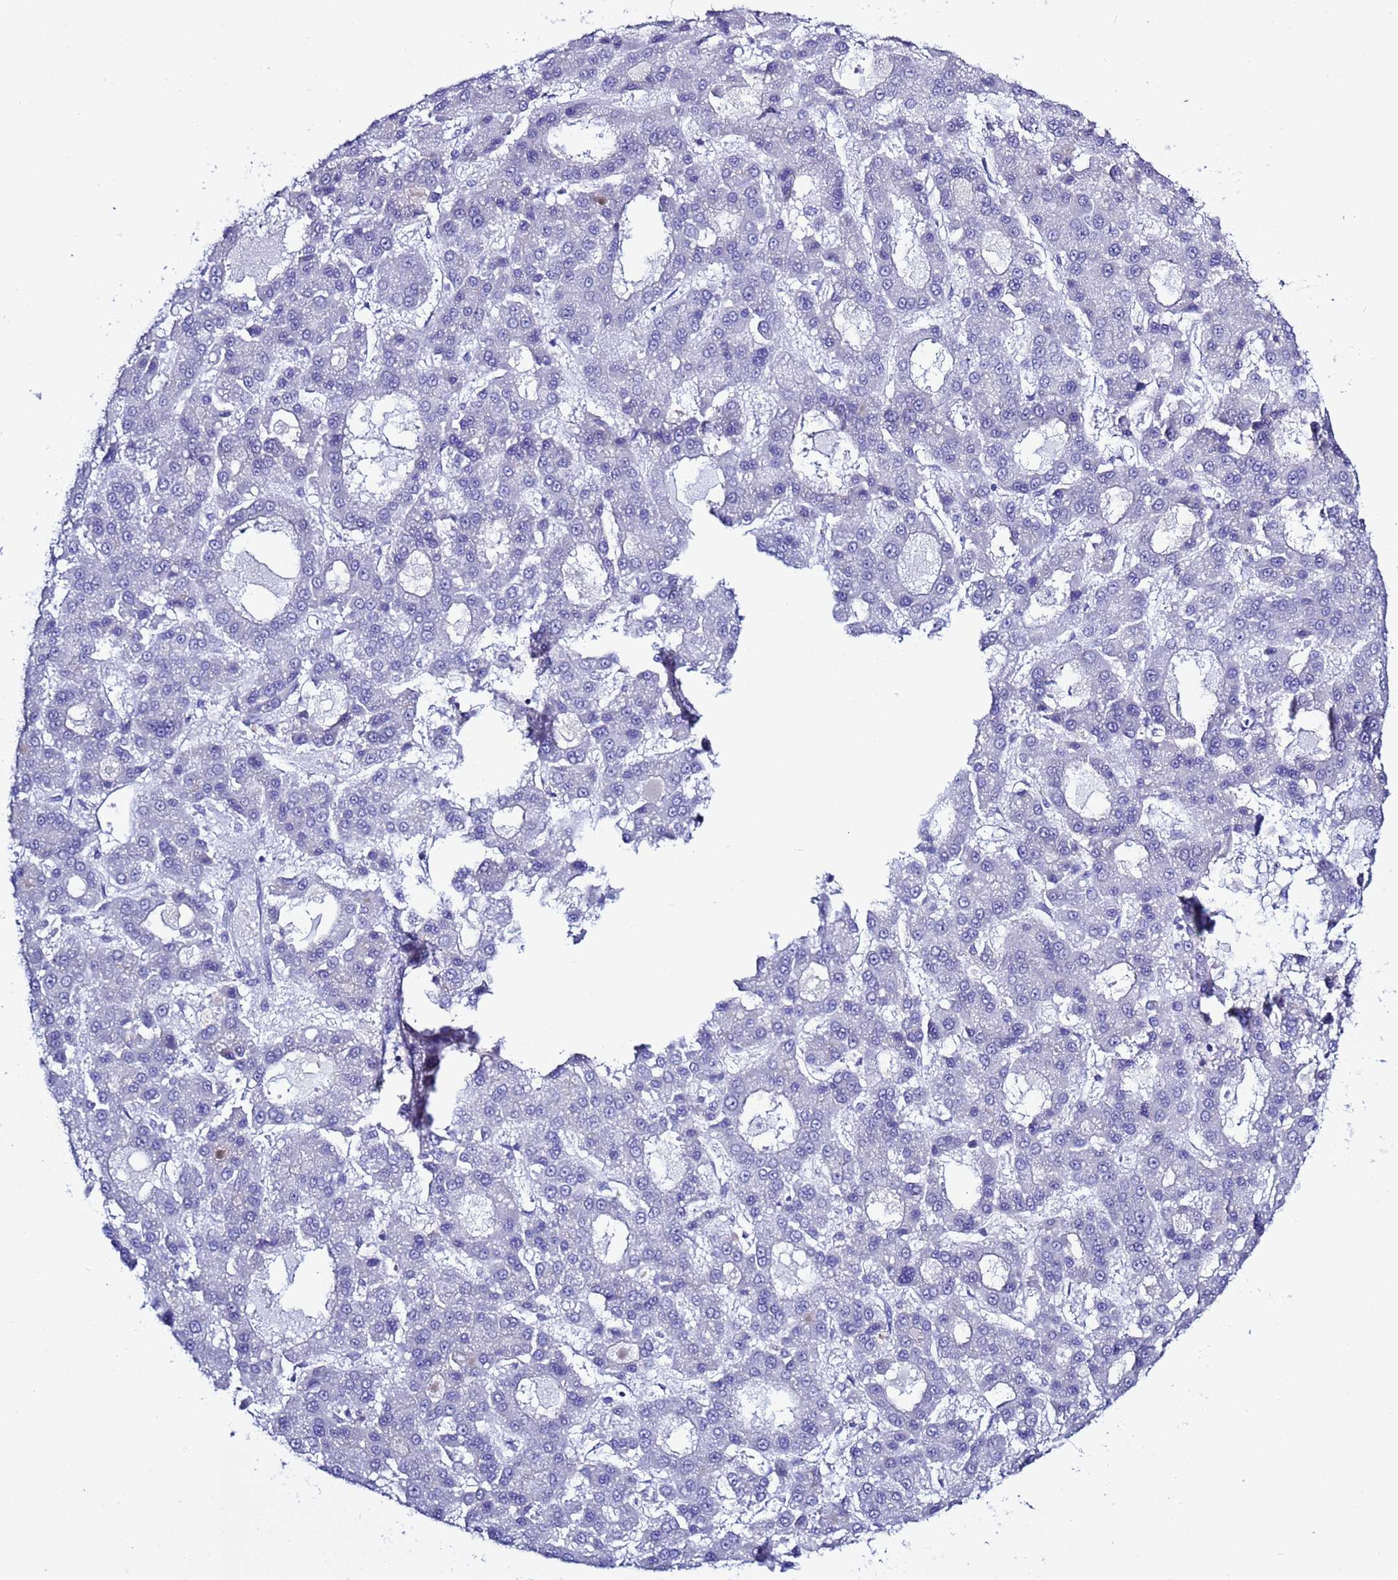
{"staining": {"intensity": "negative", "quantity": "none", "location": "none"}, "tissue": "liver cancer", "cell_type": "Tumor cells", "image_type": "cancer", "snomed": [{"axis": "morphology", "description": "Carcinoma, Hepatocellular, NOS"}, {"axis": "topography", "description": "Liver"}], "caption": "This micrograph is of liver hepatocellular carcinoma stained with IHC to label a protein in brown with the nuclei are counter-stained blue. There is no positivity in tumor cells.", "gene": "ABHD17B", "patient": {"sex": "male", "age": 70}}